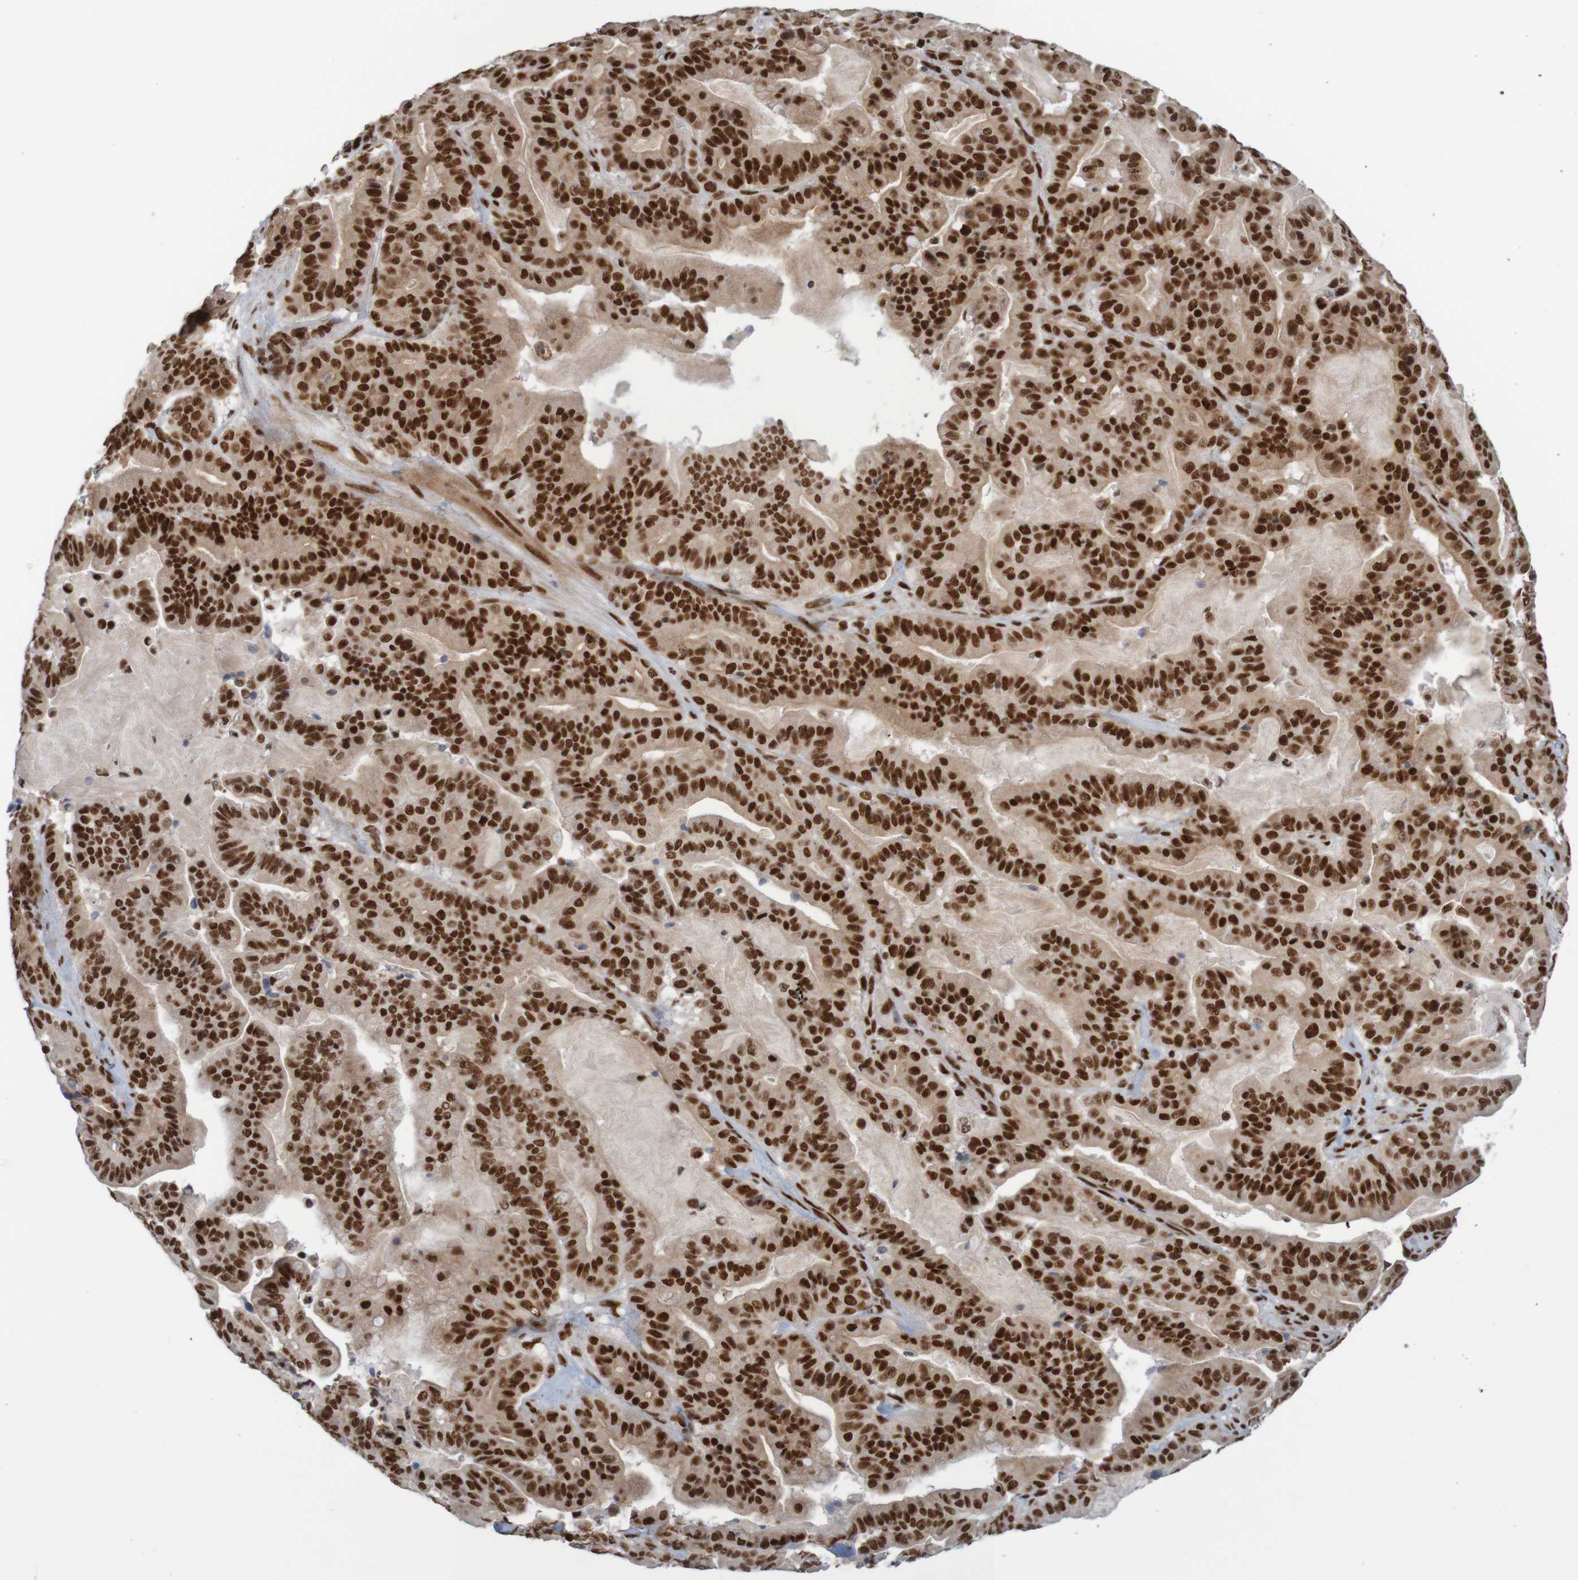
{"staining": {"intensity": "strong", "quantity": ">75%", "location": "nuclear"}, "tissue": "pancreatic cancer", "cell_type": "Tumor cells", "image_type": "cancer", "snomed": [{"axis": "morphology", "description": "Adenocarcinoma, NOS"}, {"axis": "topography", "description": "Pancreas"}], "caption": "Immunohistochemical staining of human pancreatic cancer (adenocarcinoma) displays high levels of strong nuclear staining in approximately >75% of tumor cells. (brown staining indicates protein expression, while blue staining denotes nuclei).", "gene": "THRAP3", "patient": {"sex": "male", "age": 63}}